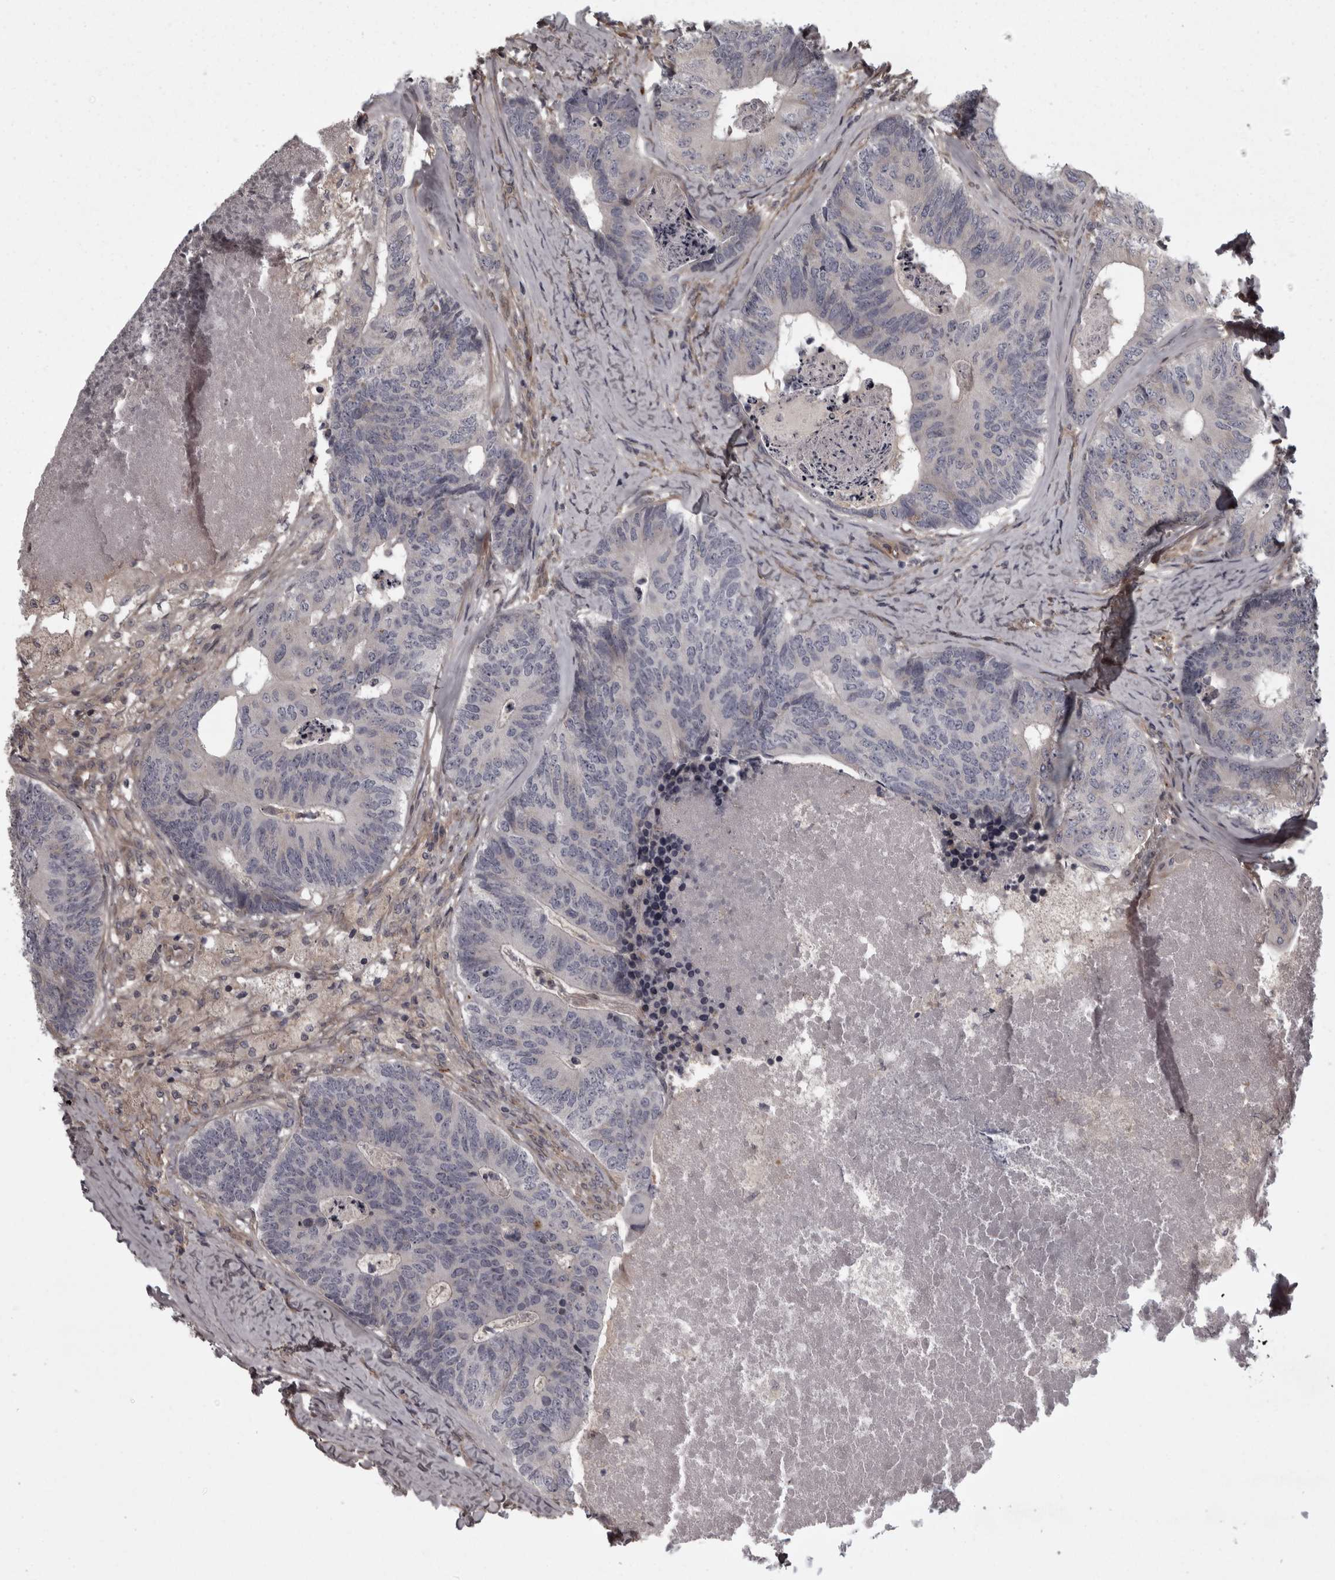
{"staining": {"intensity": "negative", "quantity": "none", "location": "none"}, "tissue": "colorectal cancer", "cell_type": "Tumor cells", "image_type": "cancer", "snomed": [{"axis": "morphology", "description": "Adenocarcinoma, NOS"}, {"axis": "topography", "description": "Colon"}], "caption": "Tumor cells show no significant staining in colorectal cancer.", "gene": "RSU1", "patient": {"sex": "female", "age": 67}}